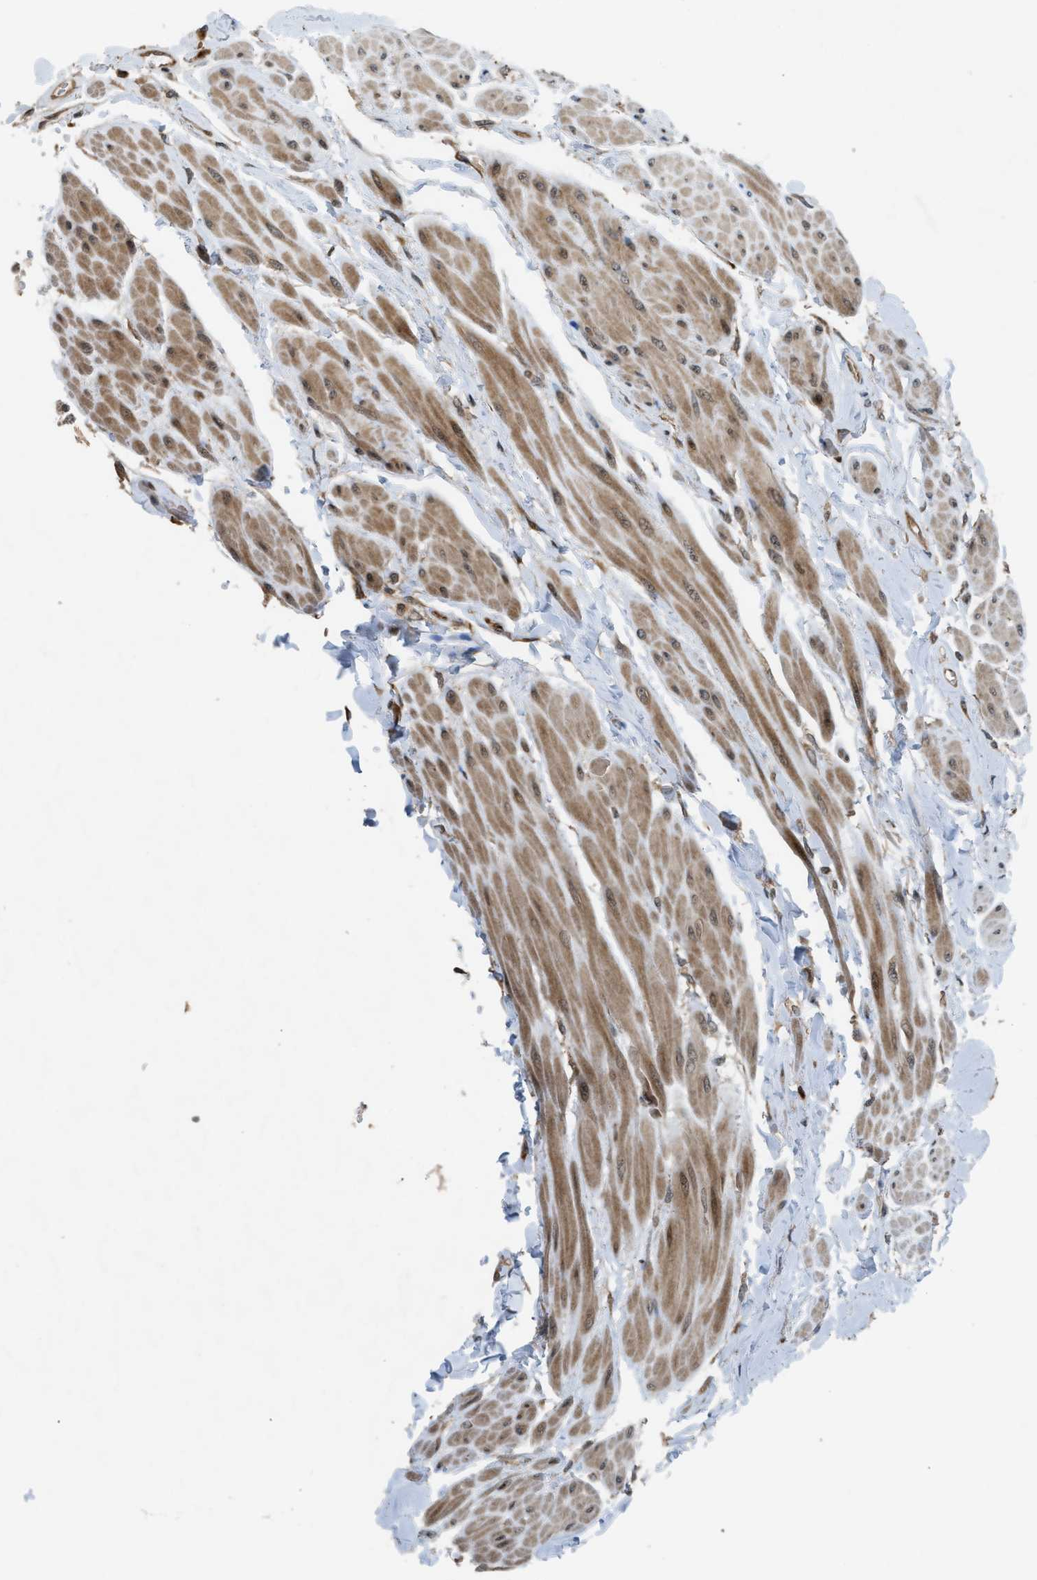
{"staining": {"intensity": "strong", "quantity": ">75%", "location": "cytoplasmic/membranous,nuclear"}, "tissue": "urinary bladder", "cell_type": "Urothelial cells", "image_type": "normal", "snomed": [{"axis": "morphology", "description": "Normal tissue, NOS"}, {"axis": "topography", "description": "Urinary bladder"}], "caption": "Immunohistochemistry micrograph of benign human urinary bladder stained for a protein (brown), which demonstrates high levels of strong cytoplasmic/membranous,nuclear positivity in about >75% of urothelial cells.", "gene": "TXNL1", "patient": {"sex": "female", "age": 79}}